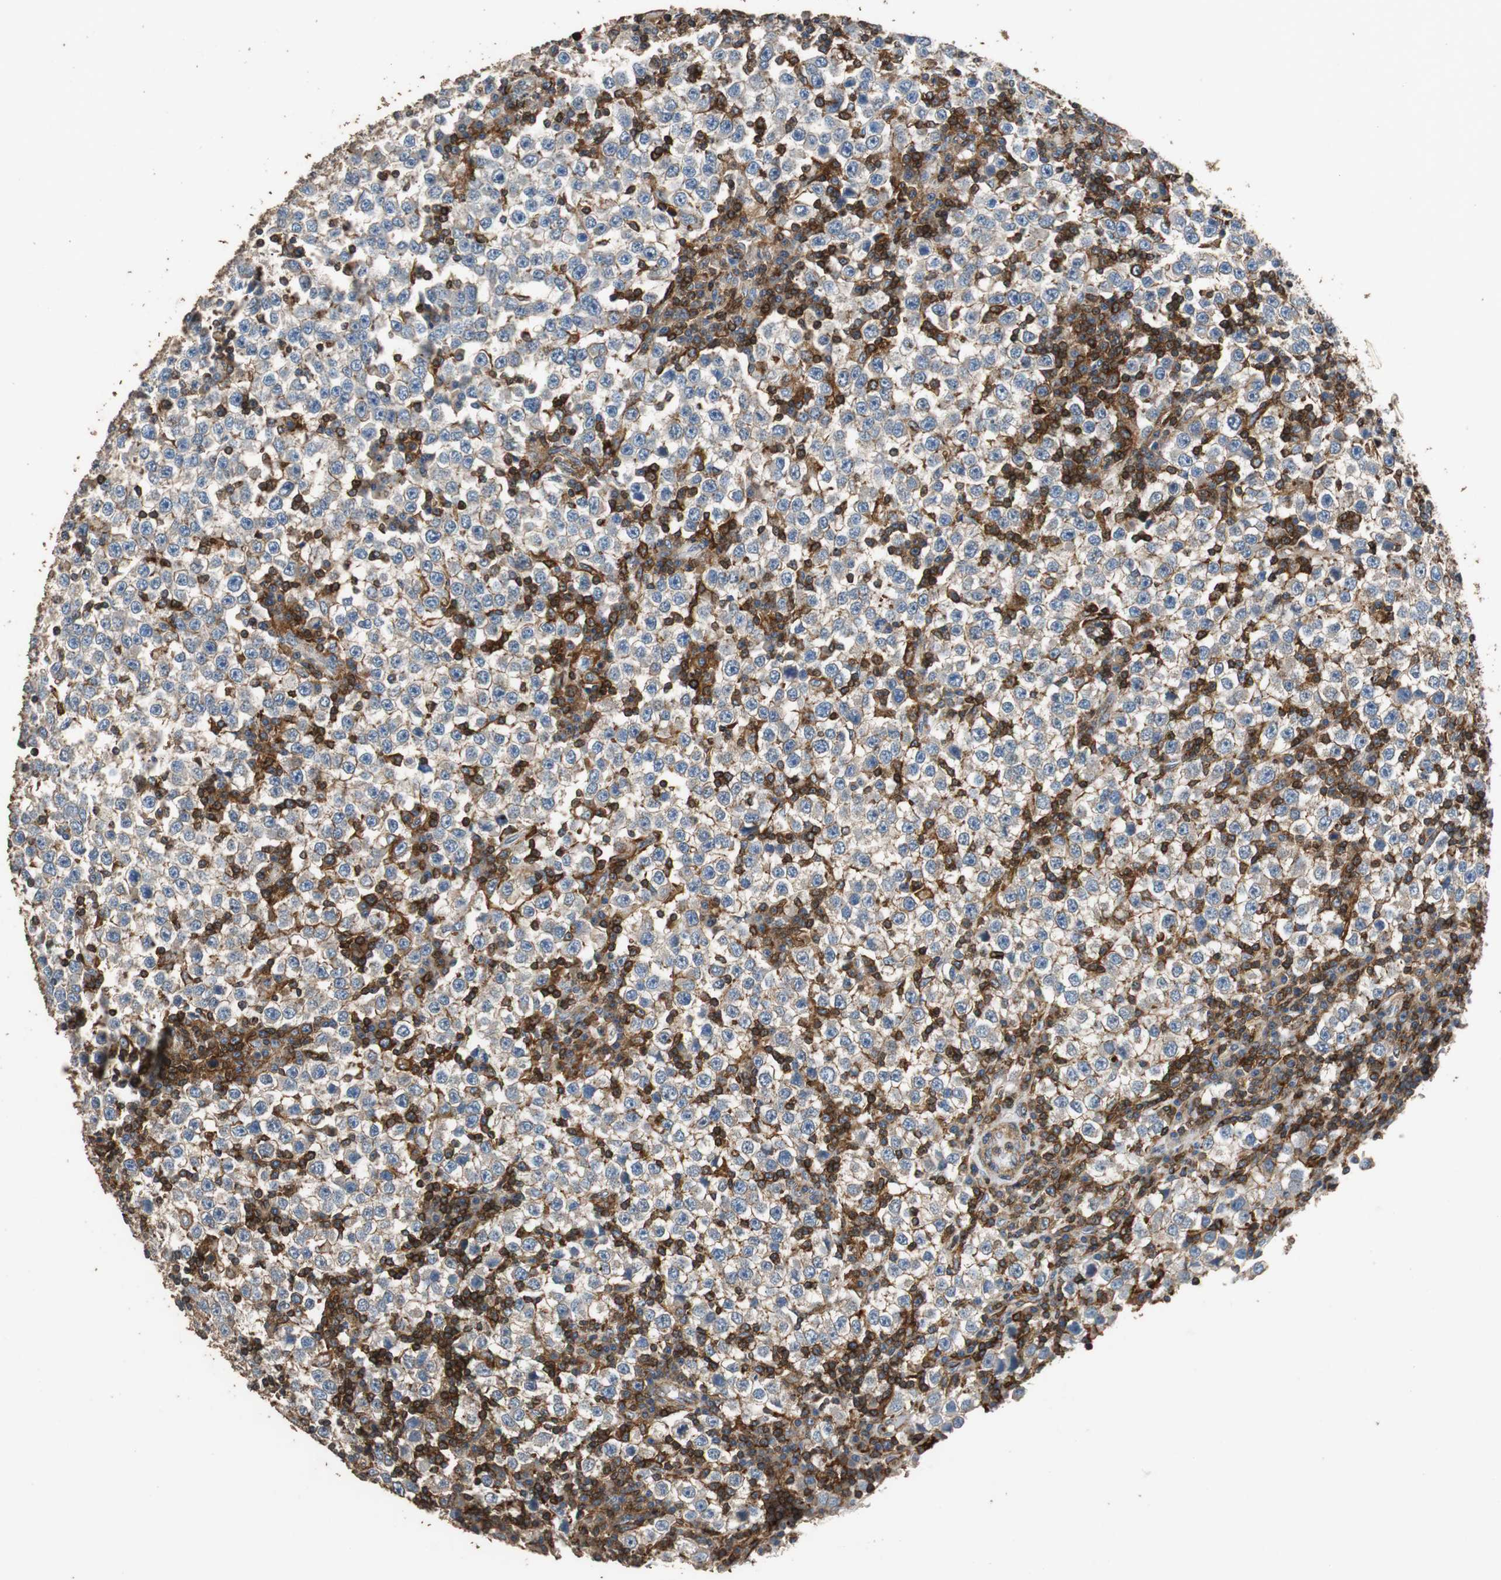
{"staining": {"intensity": "weak", "quantity": ">75%", "location": "cytoplasmic/membranous"}, "tissue": "testis cancer", "cell_type": "Tumor cells", "image_type": "cancer", "snomed": [{"axis": "morphology", "description": "Seminoma, NOS"}, {"axis": "topography", "description": "Testis"}], "caption": "Weak cytoplasmic/membranous protein positivity is present in approximately >75% of tumor cells in testis cancer.", "gene": "PRKRA", "patient": {"sex": "male", "age": 65}}